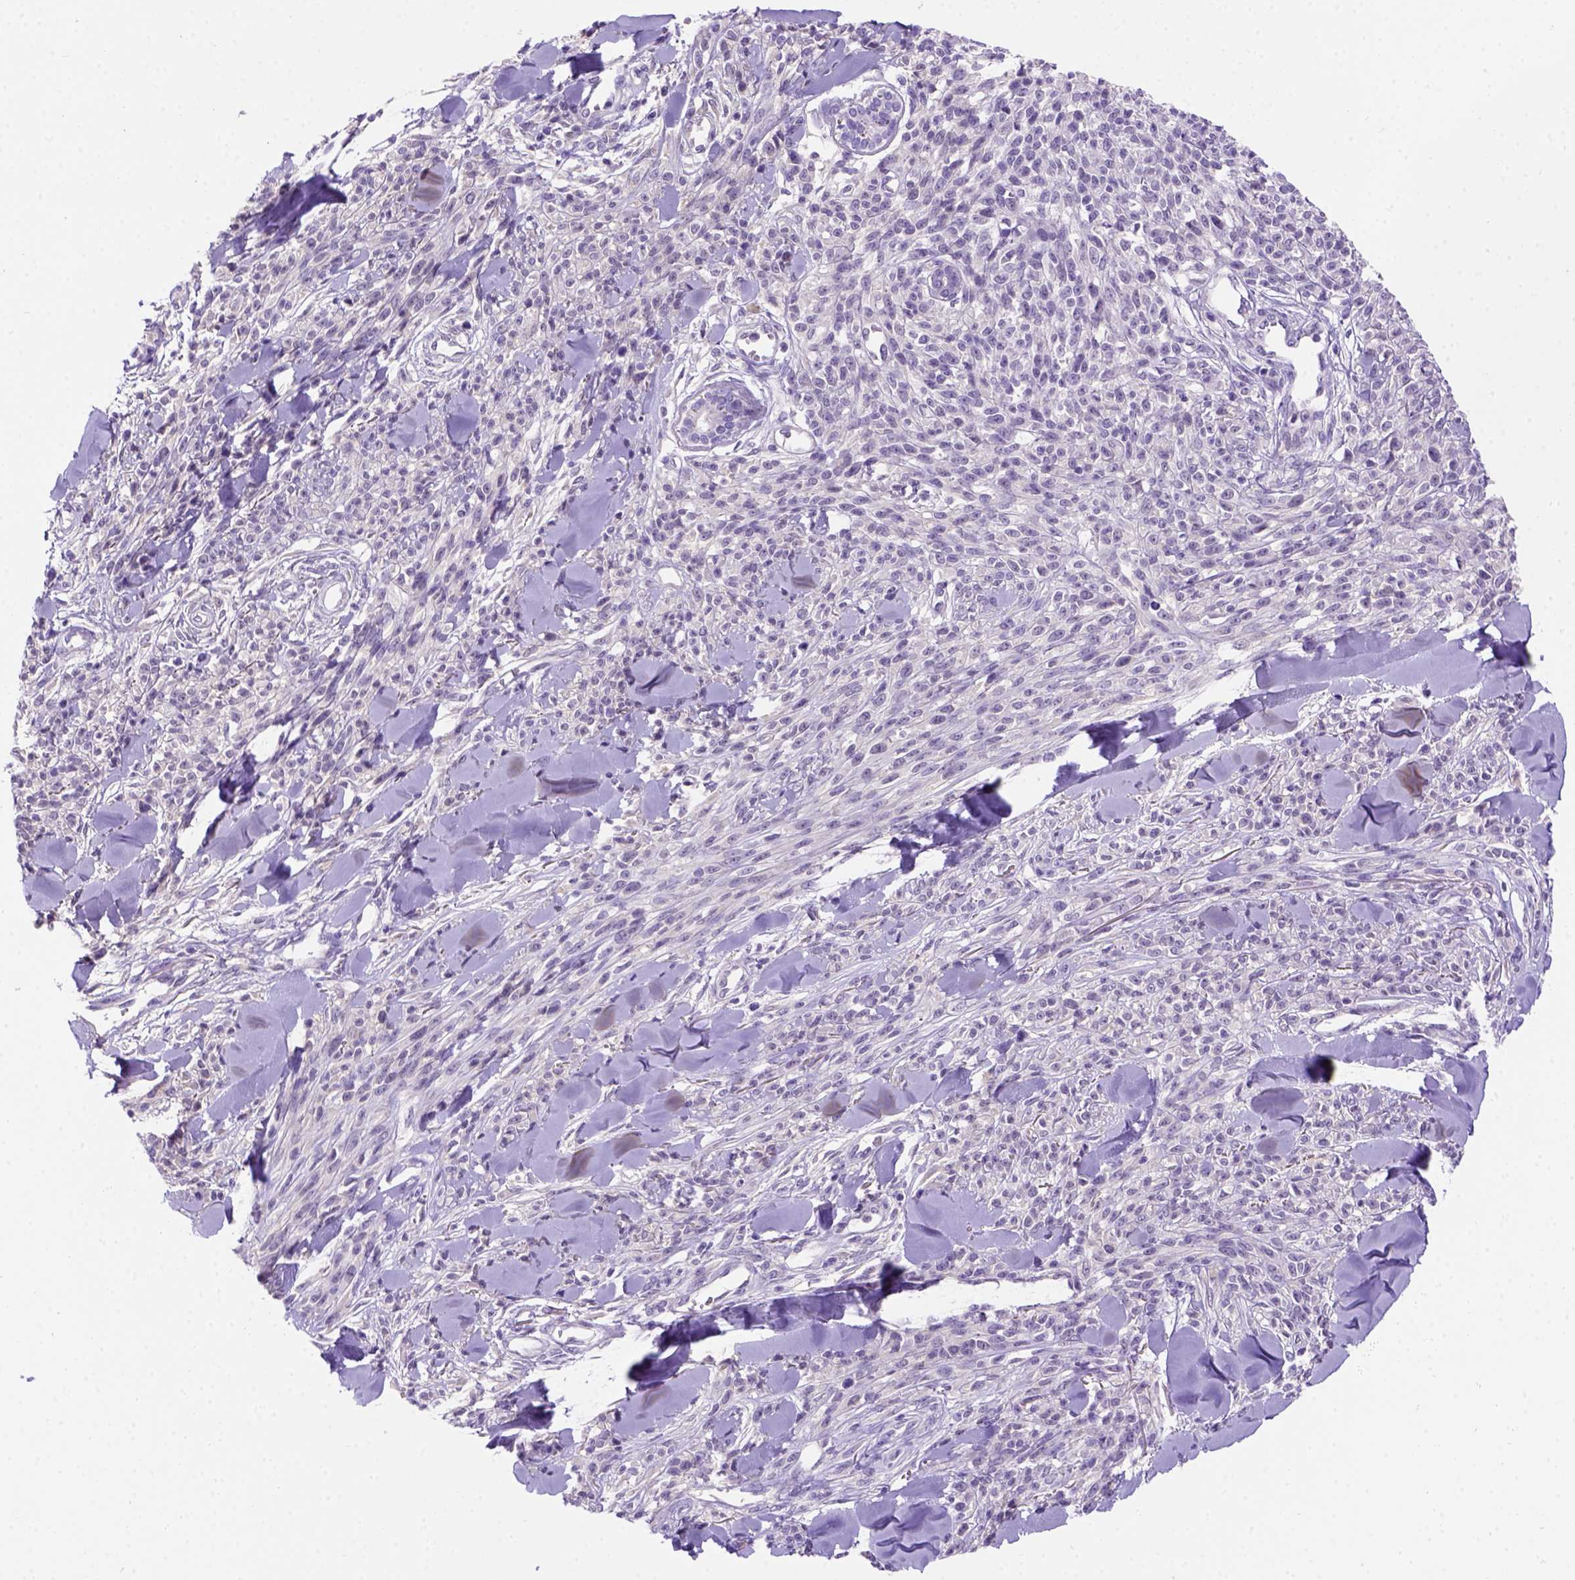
{"staining": {"intensity": "negative", "quantity": "none", "location": "none"}, "tissue": "melanoma", "cell_type": "Tumor cells", "image_type": "cancer", "snomed": [{"axis": "morphology", "description": "Malignant melanoma, NOS"}, {"axis": "topography", "description": "Skin"}, {"axis": "topography", "description": "Skin of trunk"}], "caption": "A high-resolution histopathology image shows immunohistochemistry staining of malignant melanoma, which displays no significant expression in tumor cells. (Immunohistochemistry, brightfield microscopy, high magnification).", "gene": "FAM81B", "patient": {"sex": "male", "age": 74}}